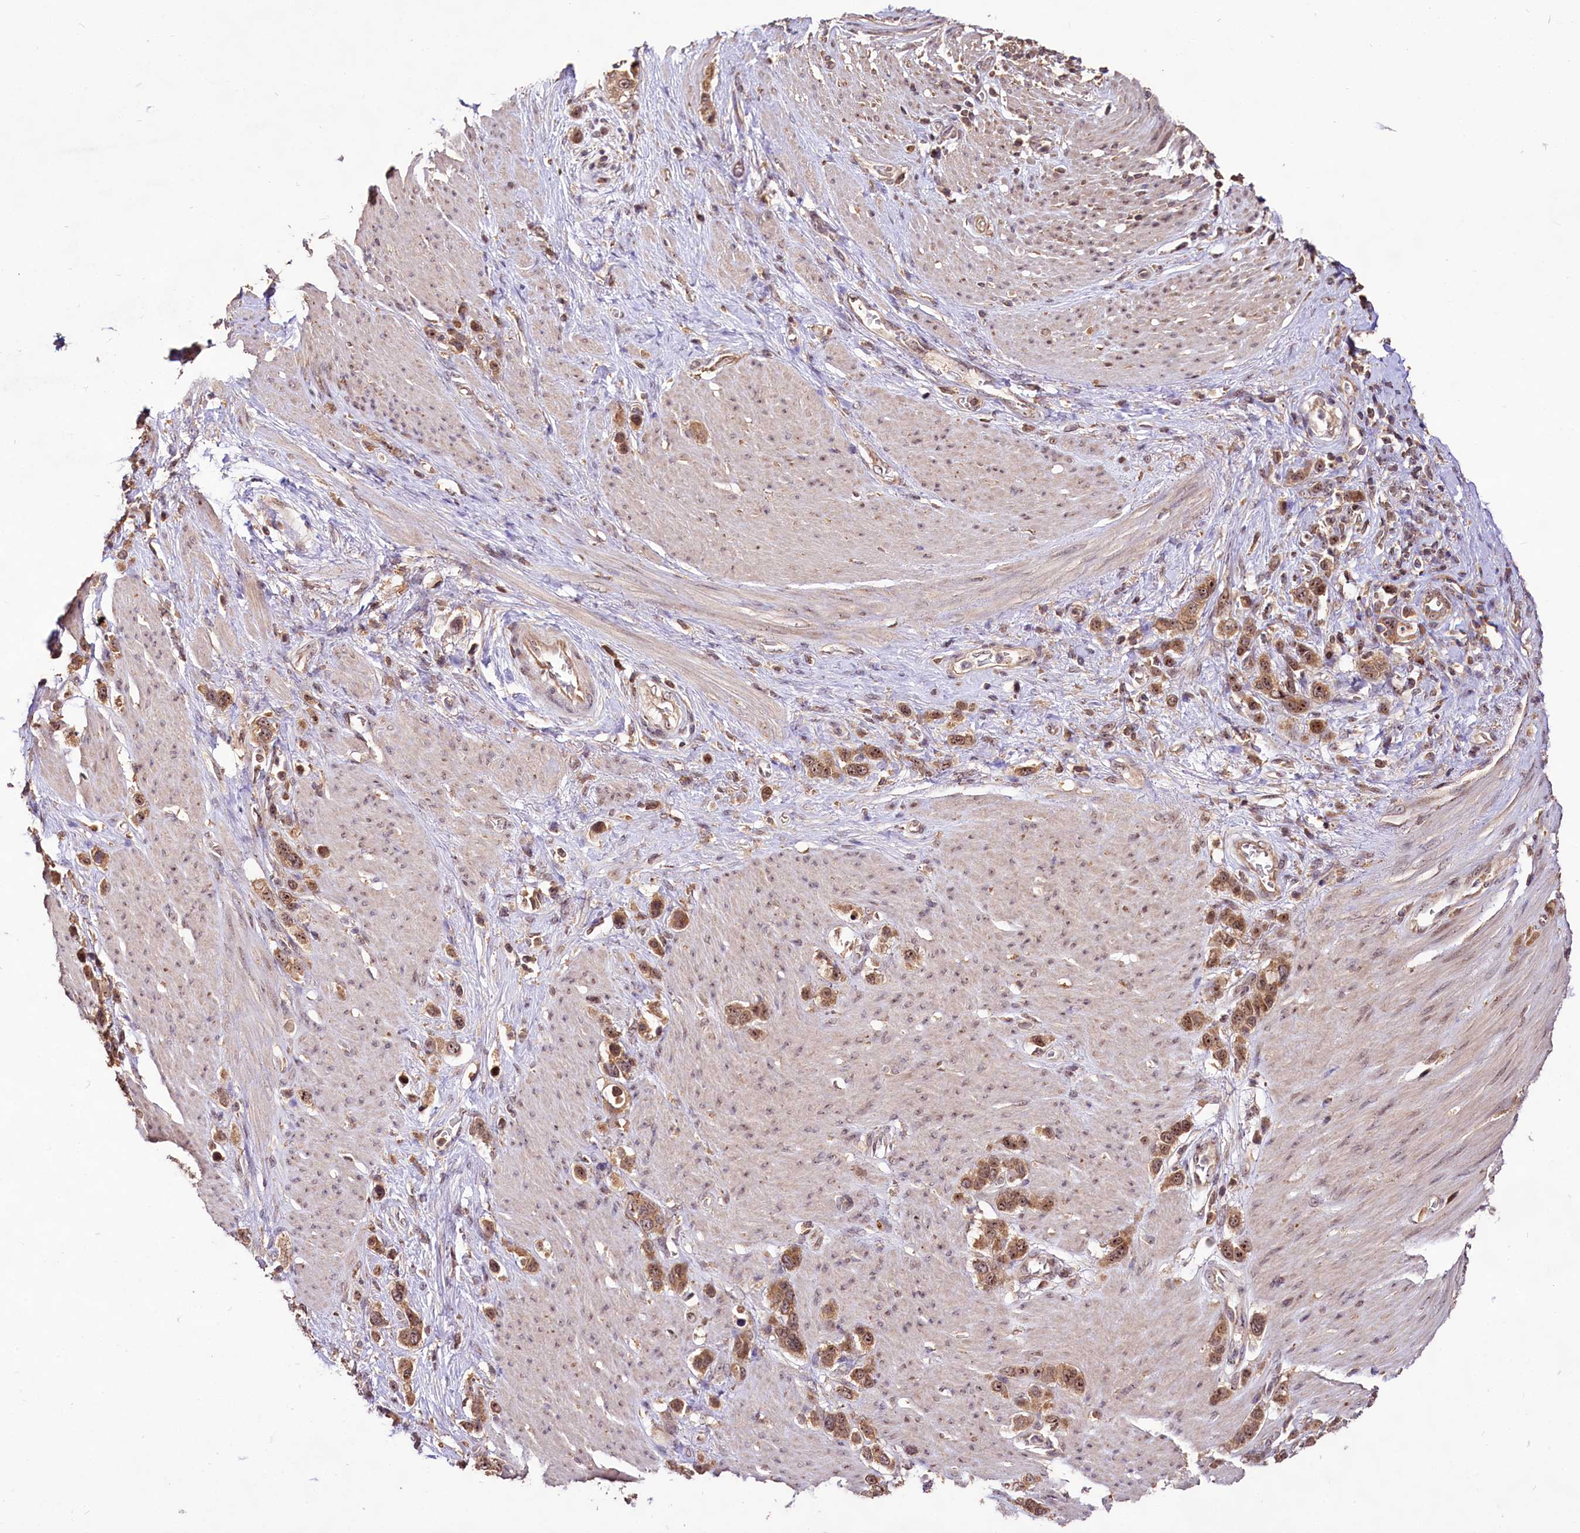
{"staining": {"intensity": "moderate", "quantity": ">75%", "location": "cytoplasmic/membranous,nuclear"}, "tissue": "stomach cancer", "cell_type": "Tumor cells", "image_type": "cancer", "snomed": [{"axis": "morphology", "description": "Adenocarcinoma, NOS"}, {"axis": "morphology", "description": "Adenocarcinoma, High grade"}, {"axis": "topography", "description": "Stomach, upper"}, {"axis": "topography", "description": "Stomach, lower"}], "caption": "This is a histology image of immunohistochemistry (IHC) staining of adenocarcinoma (stomach), which shows moderate staining in the cytoplasmic/membranous and nuclear of tumor cells.", "gene": "RRP8", "patient": {"sex": "female", "age": 65}}